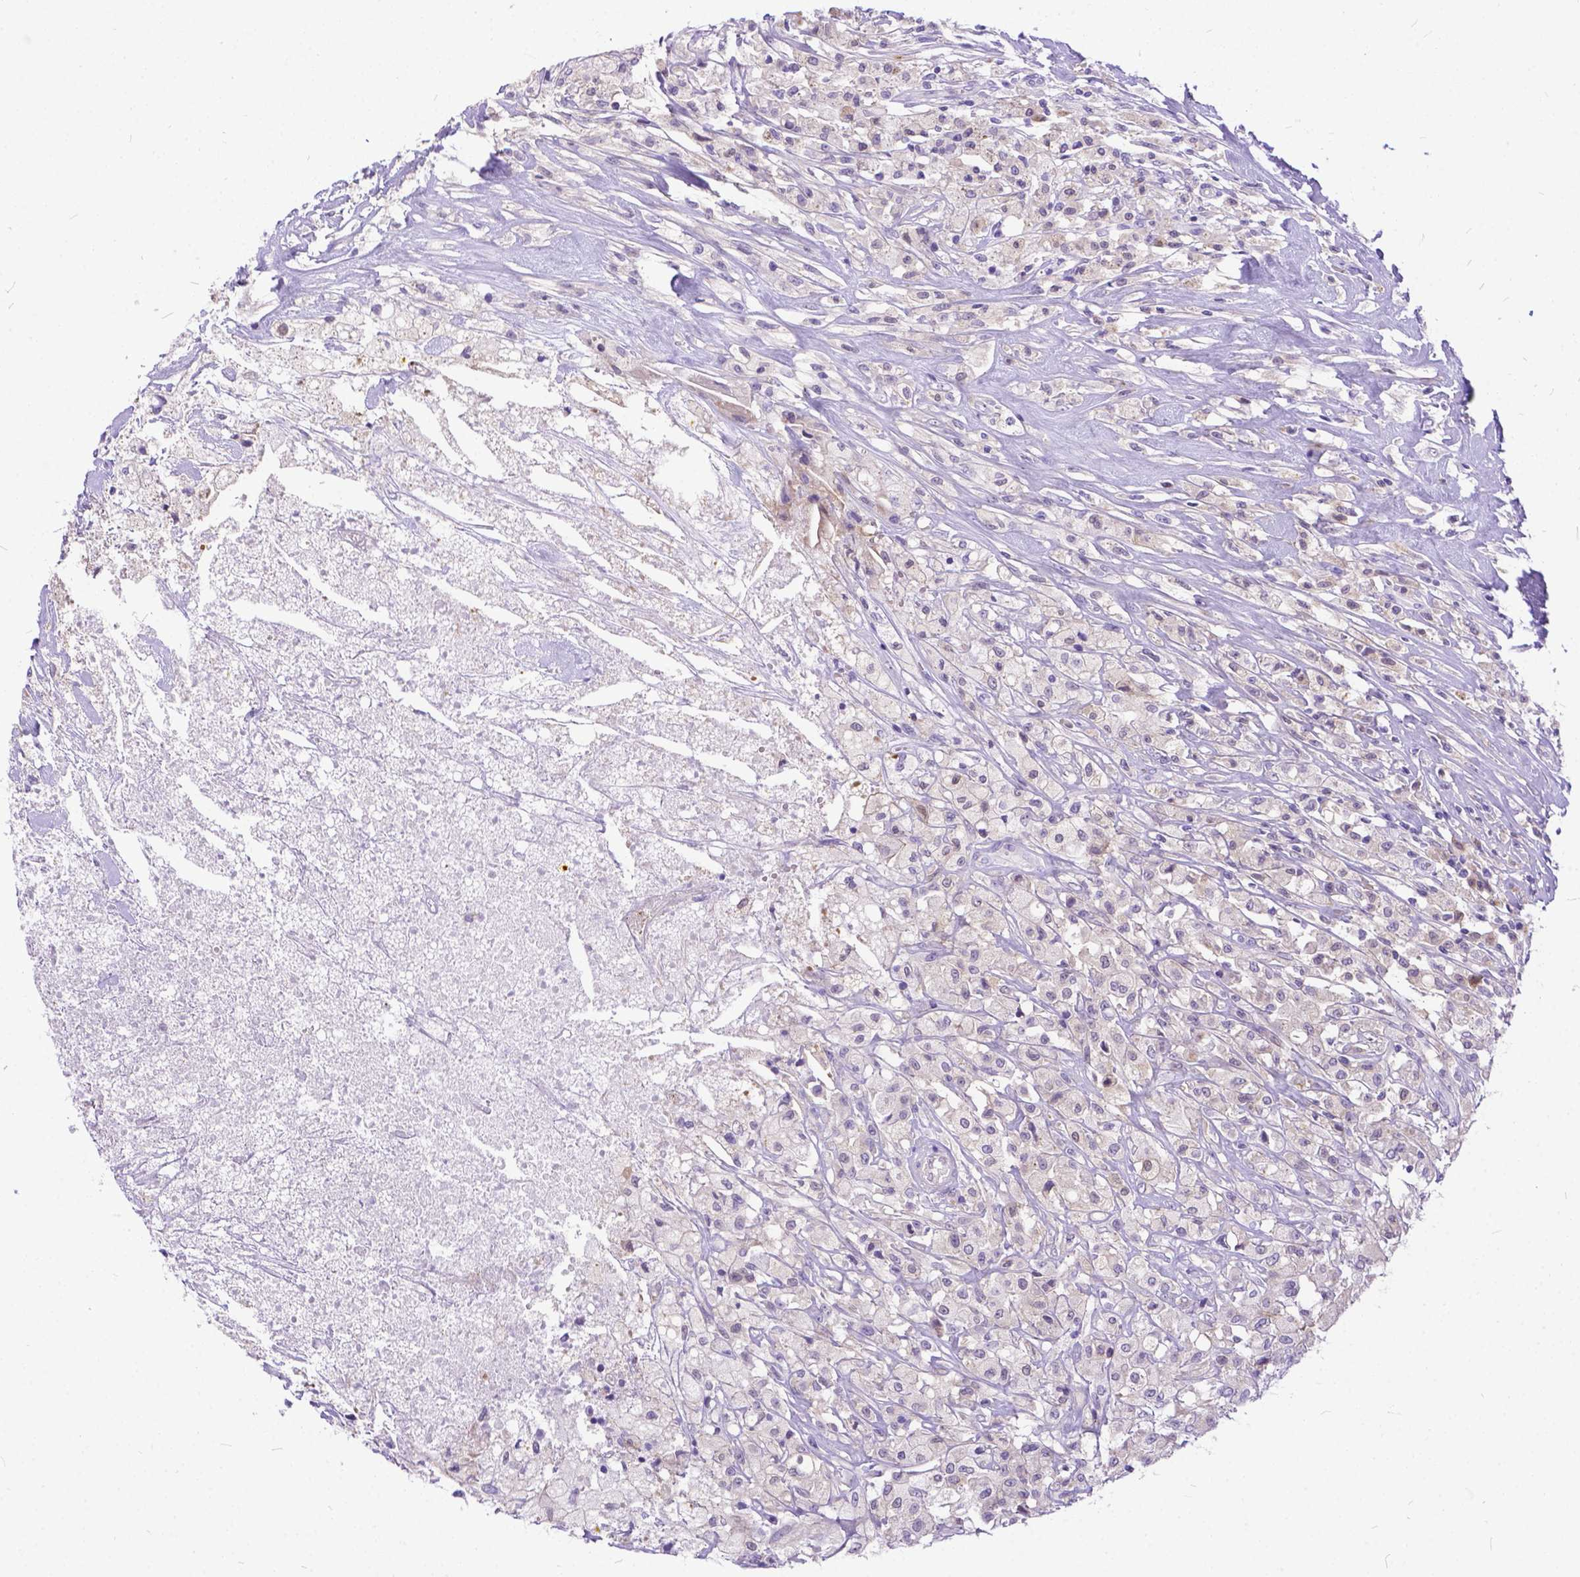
{"staining": {"intensity": "weak", "quantity": "25%-75%", "location": "cytoplasmic/membranous"}, "tissue": "testis cancer", "cell_type": "Tumor cells", "image_type": "cancer", "snomed": [{"axis": "morphology", "description": "Necrosis, NOS"}, {"axis": "morphology", "description": "Carcinoma, Embryonal, NOS"}, {"axis": "topography", "description": "Testis"}], "caption": "Protein staining of testis cancer tissue exhibits weak cytoplasmic/membranous staining in approximately 25%-75% of tumor cells.", "gene": "TMEM169", "patient": {"sex": "male", "age": 19}}